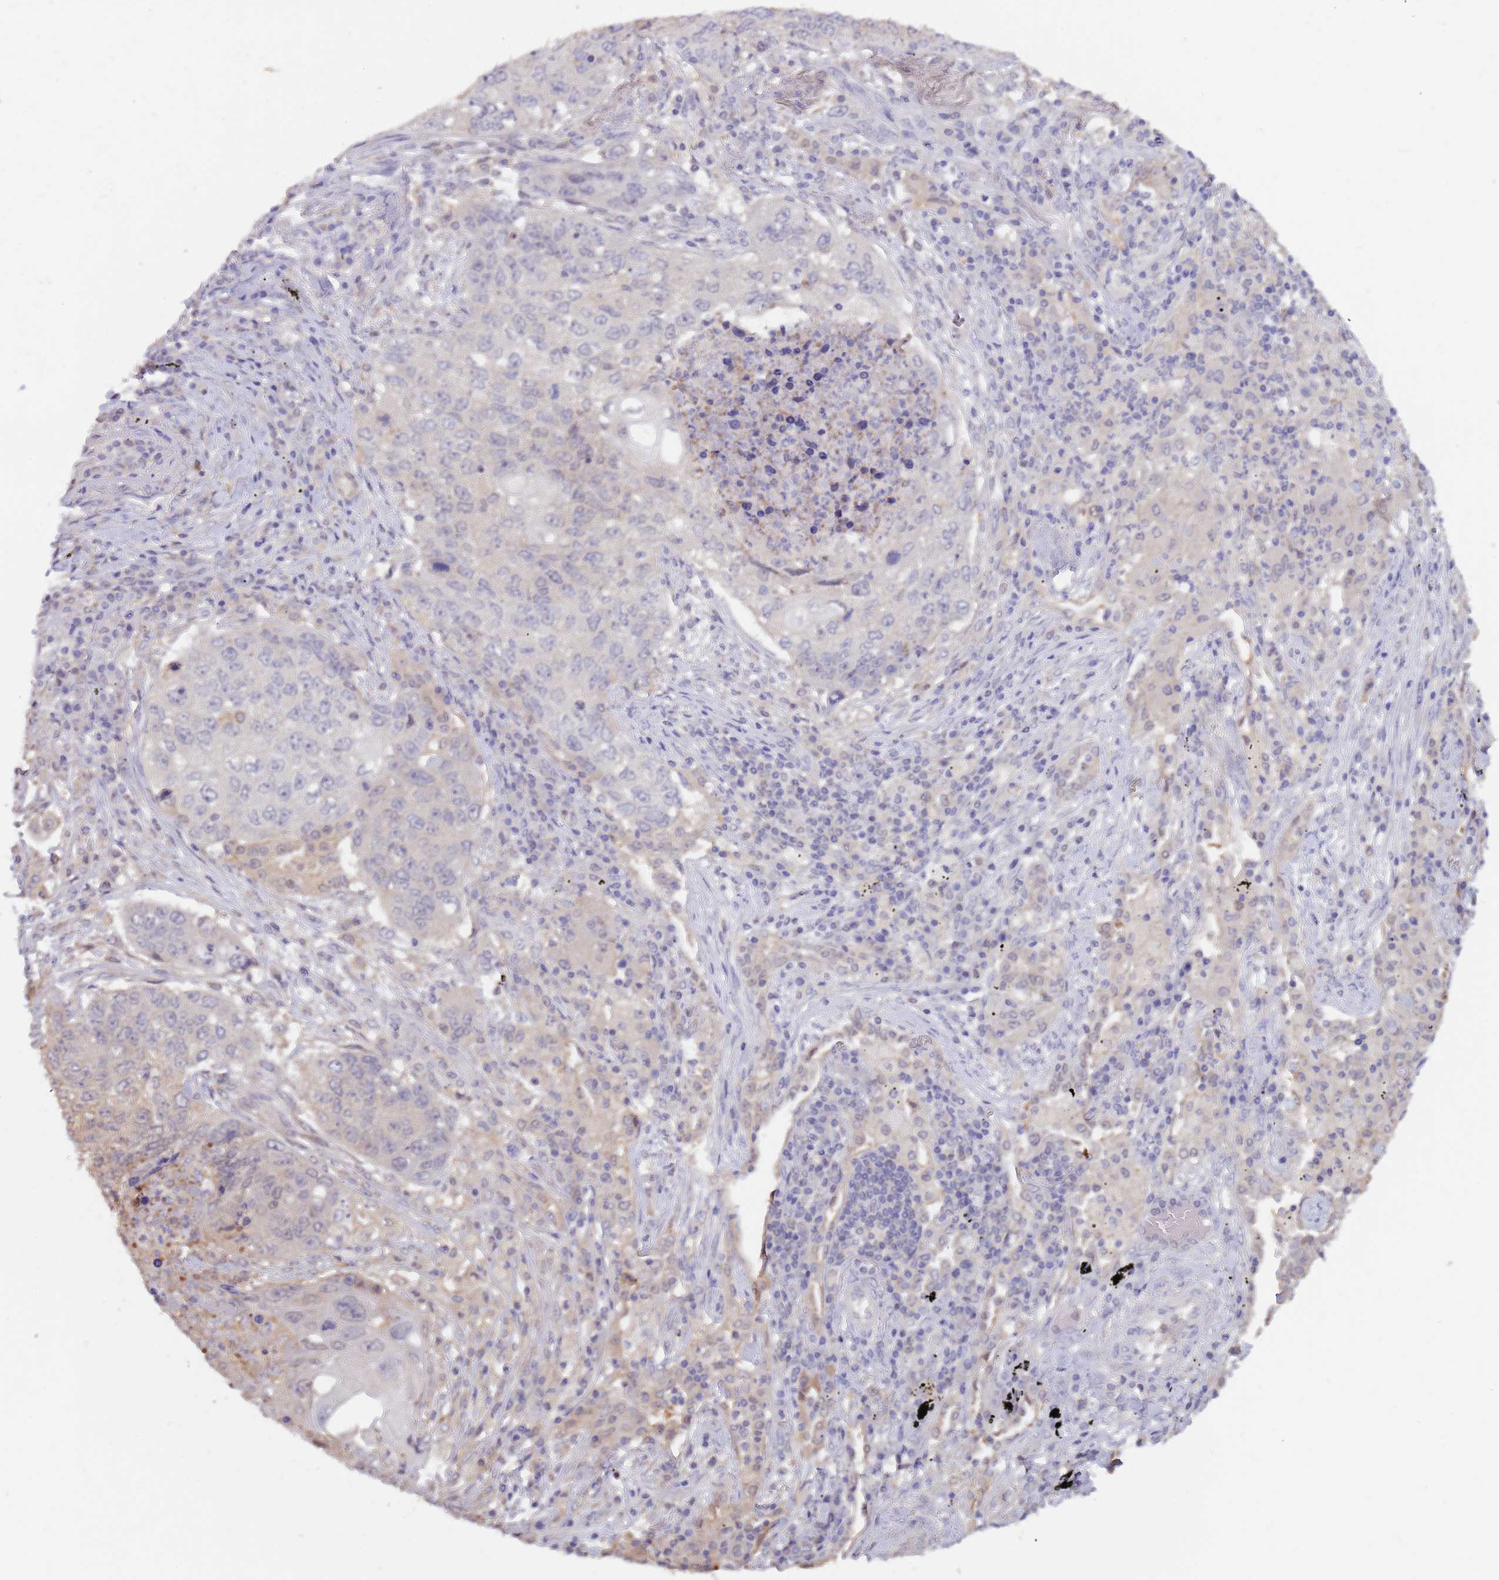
{"staining": {"intensity": "weak", "quantity": "<25%", "location": "cytoplasmic/membranous"}, "tissue": "lung cancer", "cell_type": "Tumor cells", "image_type": "cancer", "snomed": [{"axis": "morphology", "description": "Squamous cell carcinoma, NOS"}, {"axis": "topography", "description": "Lung"}], "caption": "Immunohistochemistry histopathology image of neoplastic tissue: human lung squamous cell carcinoma stained with DAB displays no significant protein staining in tumor cells. The staining is performed using DAB (3,3'-diaminobenzidine) brown chromogen with nuclei counter-stained in using hematoxylin.", "gene": "AP5S1", "patient": {"sex": "female", "age": 63}}